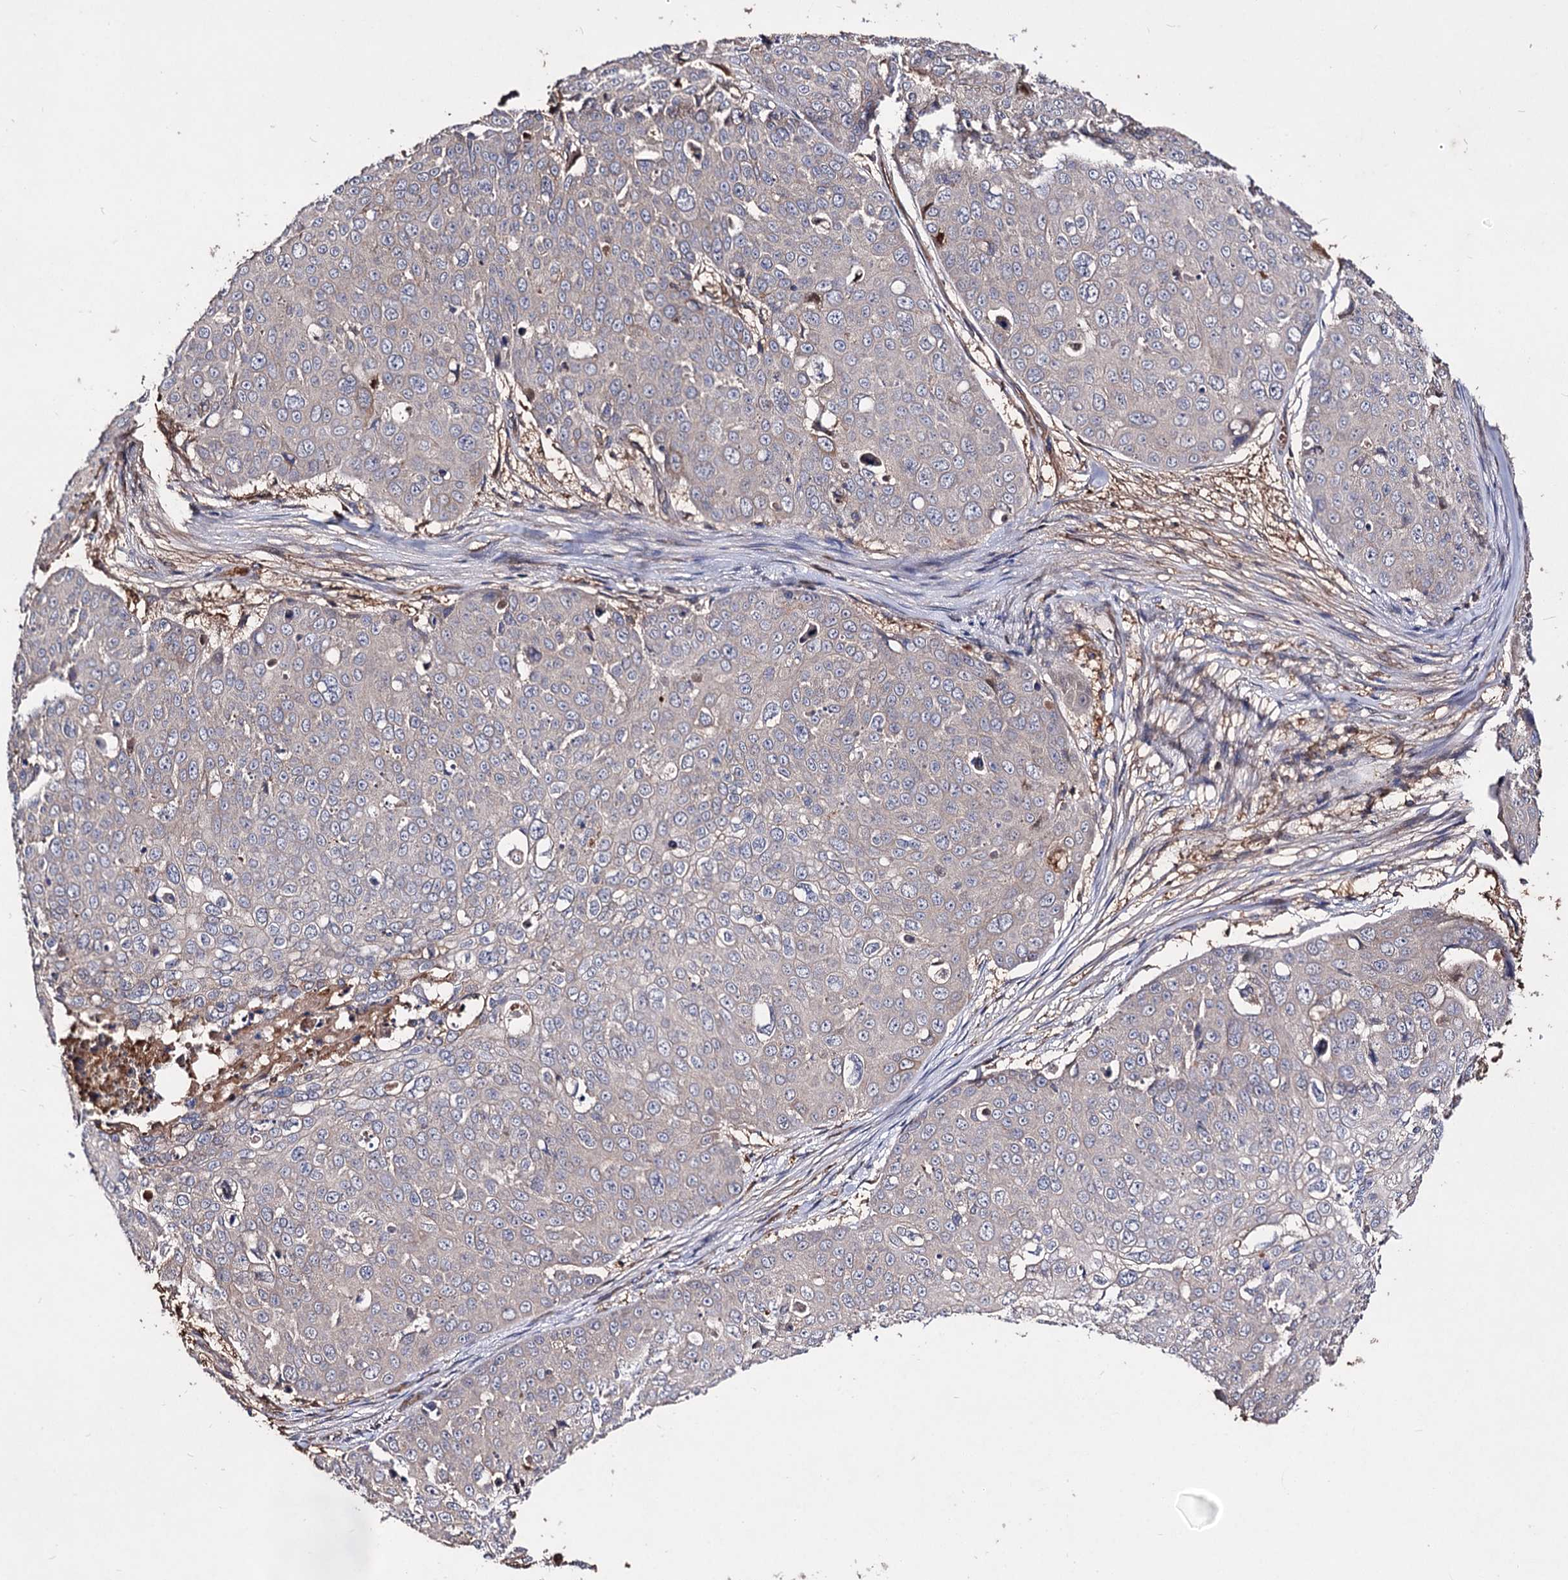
{"staining": {"intensity": "negative", "quantity": "none", "location": "none"}, "tissue": "skin cancer", "cell_type": "Tumor cells", "image_type": "cancer", "snomed": [{"axis": "morphology", "description": "Squamous cell carcinoma, NOS"}, {"axis": "topography", "description": "Skin"}], "caption": "Squamous cell carcinoma (skin) stained for a protein using IHC demonstrates no staining tumor cells.", "gene": "ARFIP2", "patient": {"sex": "male", "age": 71}}